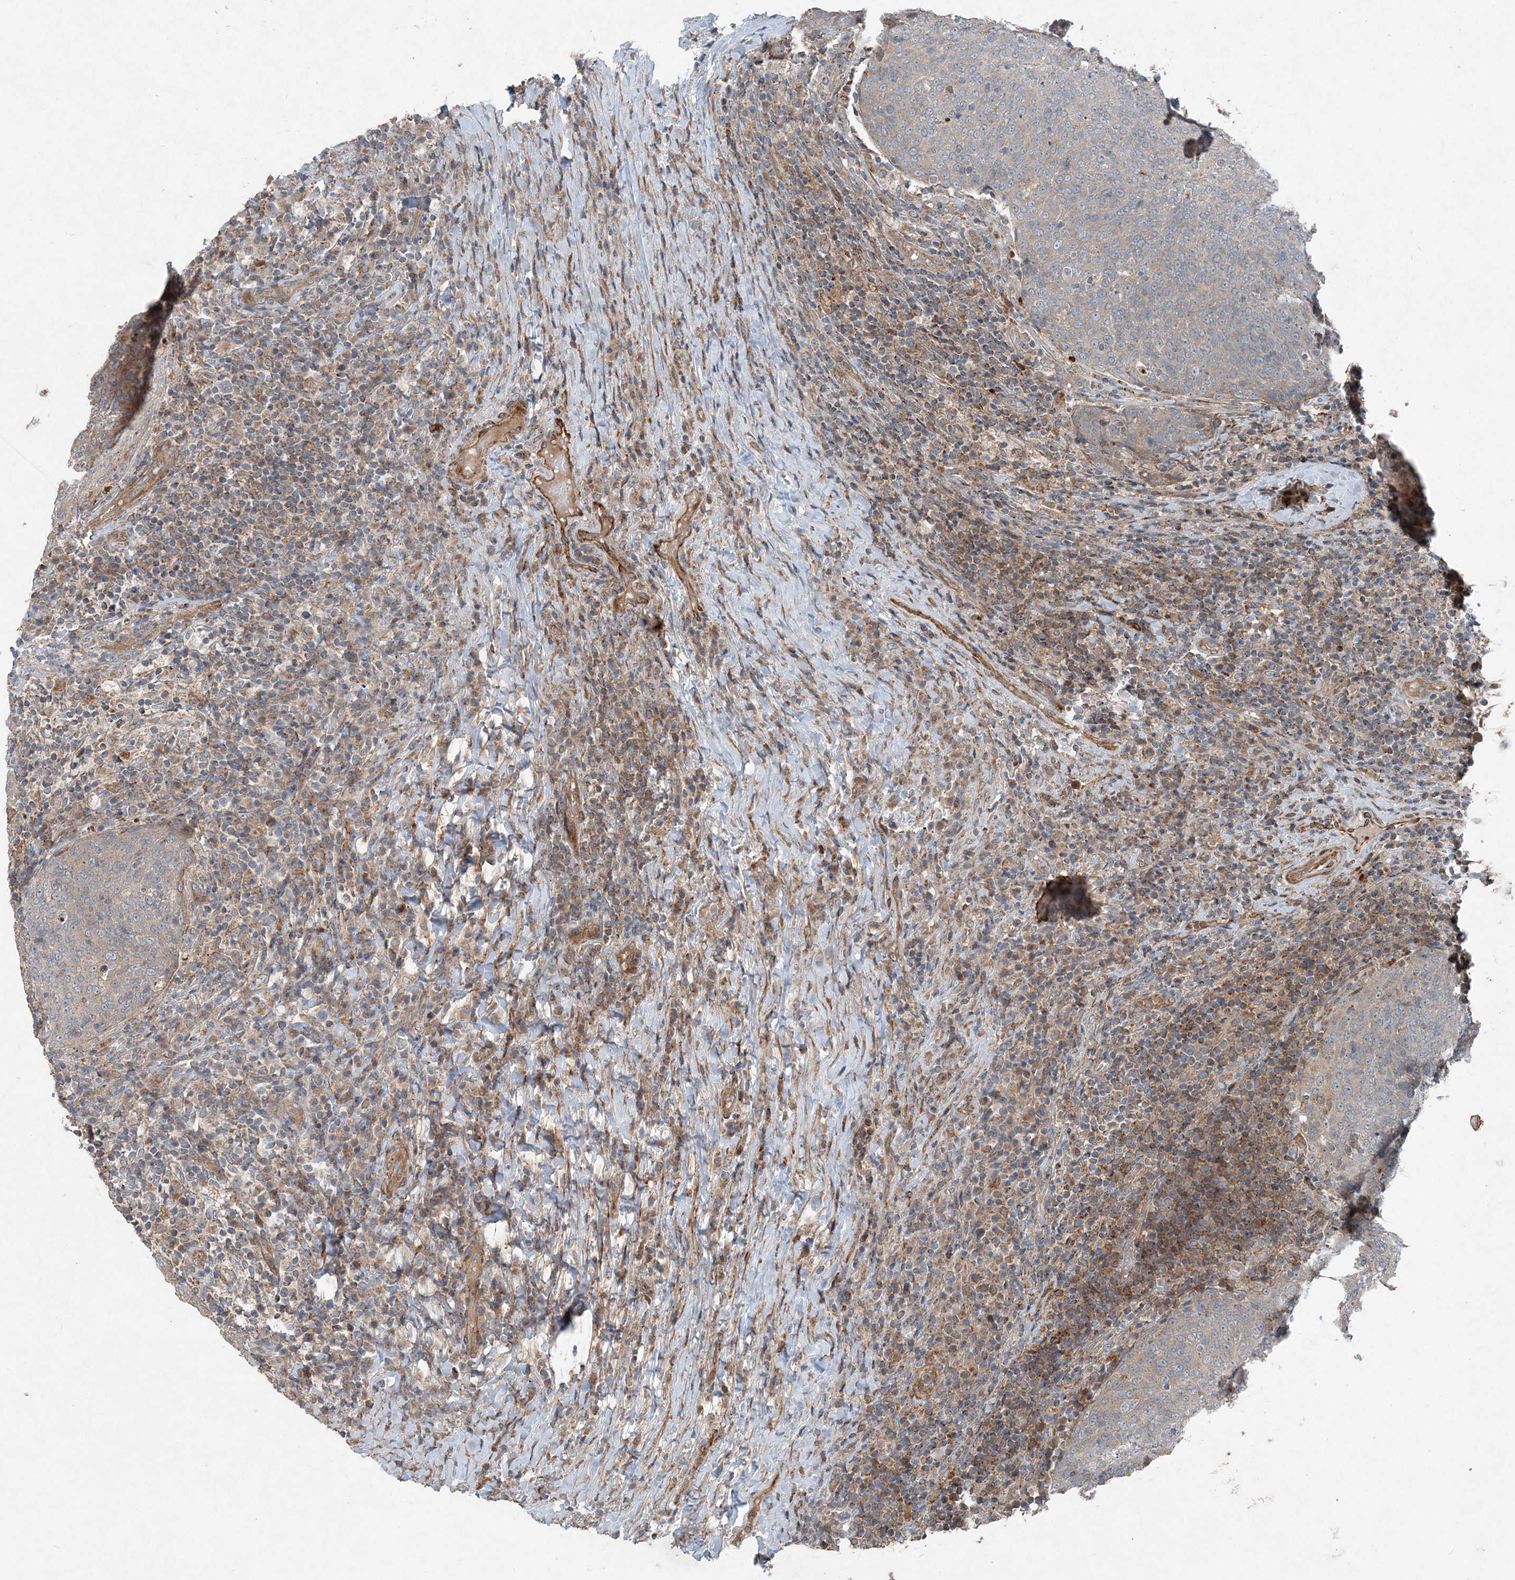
{"staining": {"intensity": "weak", "quantity": "25%-75%", "location": "cytoplasmic/membranous"}, "tissue": "head and neck cancer", "cell_type": "Tumor cells", "image_type": "cancer", "snomed": [{"axis": "morphology", "description": "Squamous cell carcinoma, NOS"}, {"axis": "morphology", "description": "Squamous cell carcinoma, metastatic, NOS"}, {"axis": "topography", "description": "Lymph node"}, {"axis": "topography", "description": "Head-Neck"}], "caption": "This micrograph exhibits head and neck cancer stained with IHC to label a protein in brown. The cytoplasmic/membranous of tumor cells show weak positivity for the protein. Nuclei are counter-stained blue.", "gene": "INTU", "patient": {"sex": "male", "age": 62}}